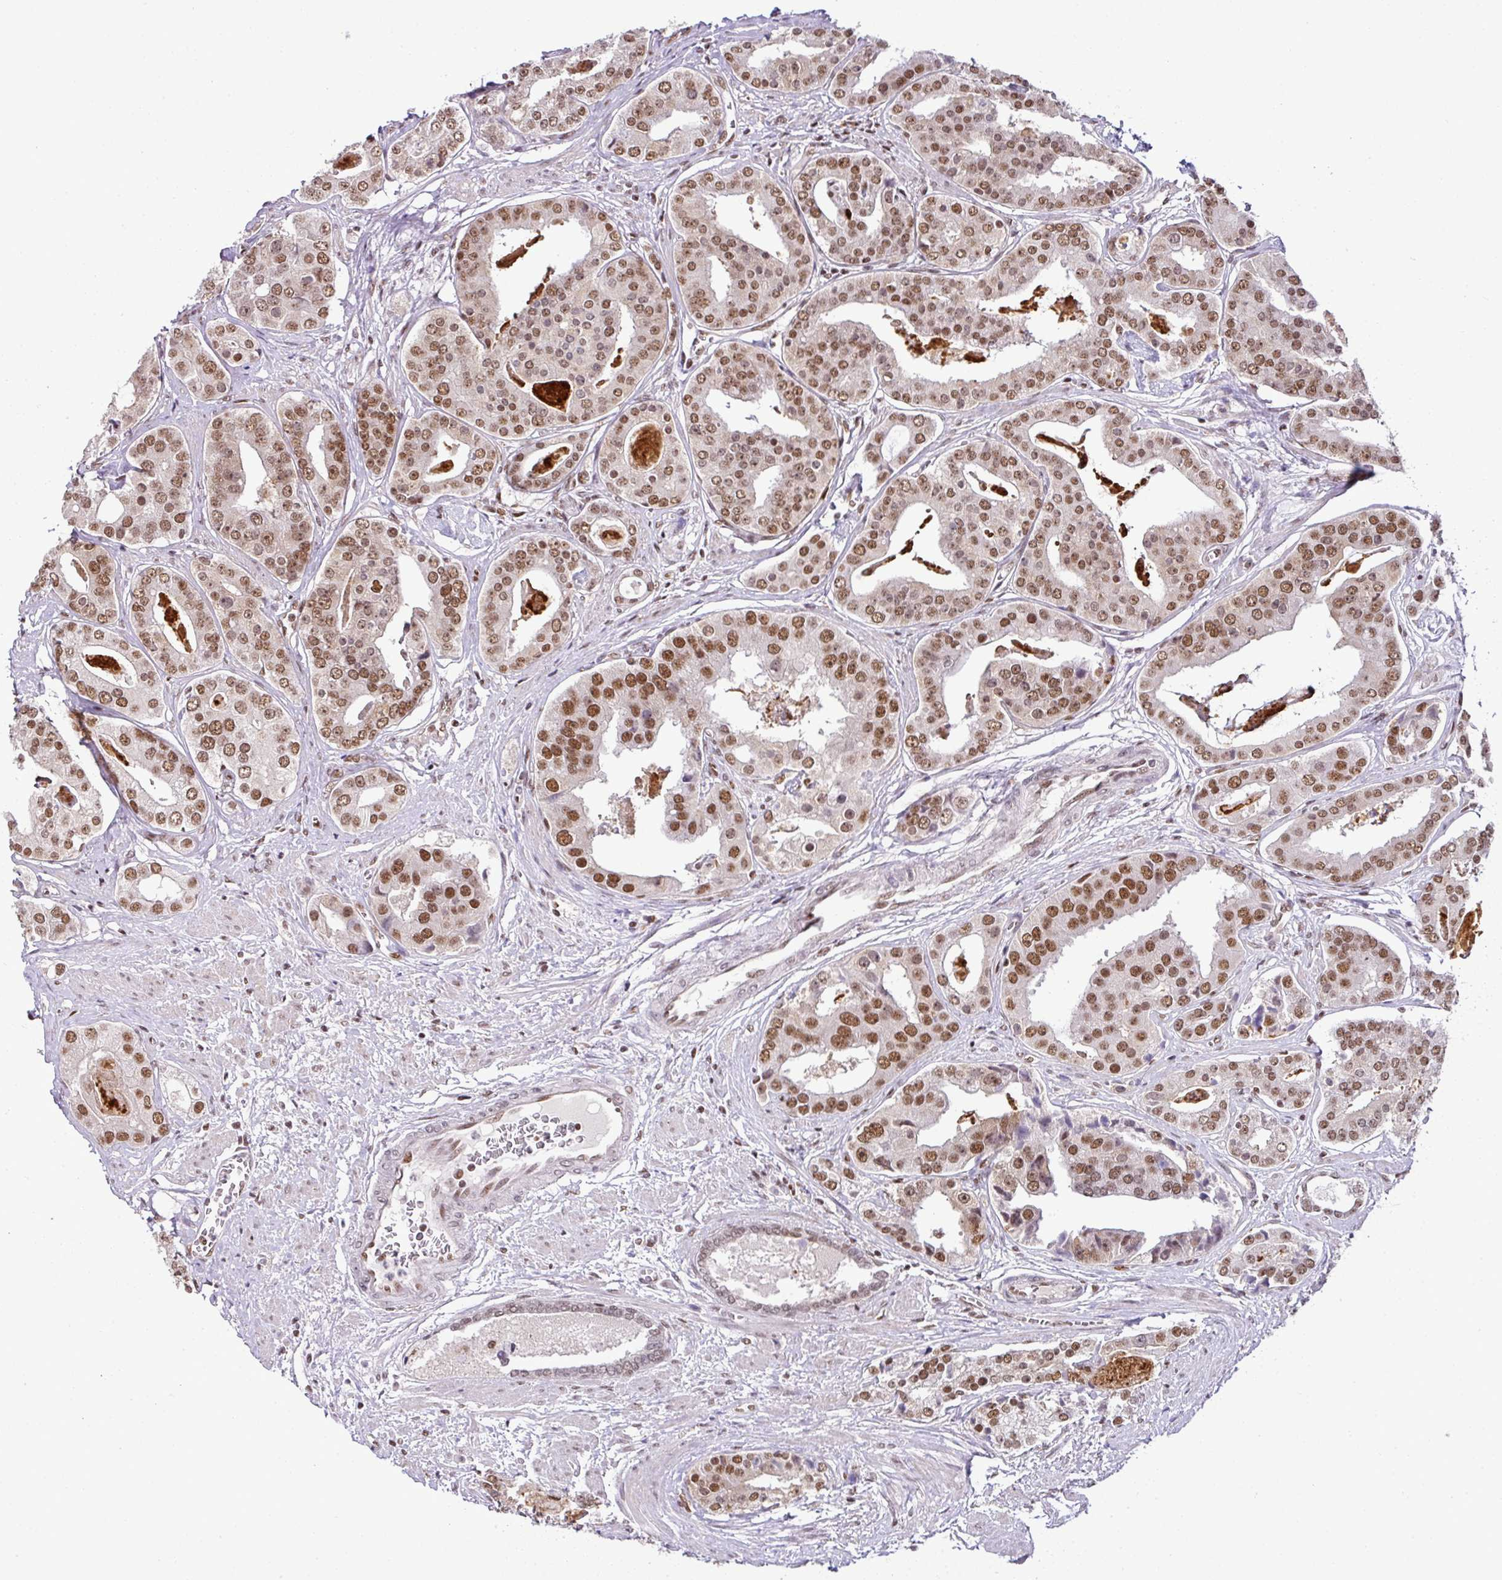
{"staining": {"intensity": "moderate", "quantity": ">75%", "location": "nuclear"}, "tissue": "prostate cancer", "cell_type": "Tumor cells", "image_type": "cancer", "snomed": [{"axis": "morphology", "description": "Adenocarcinoma, High grade"}, {"axis": "topography", "description": "Prostate"}], "caption": "This micrograph shows prostate adenocarcinoma (high-grade) stained with IHC to label a protein in brown. The nuclear of tumor cells show moderate positivity for the protein. Nuclei are counter-stained blue.", "gene": "PGAP4", "patient": {"sex": "male", "age": 71}}